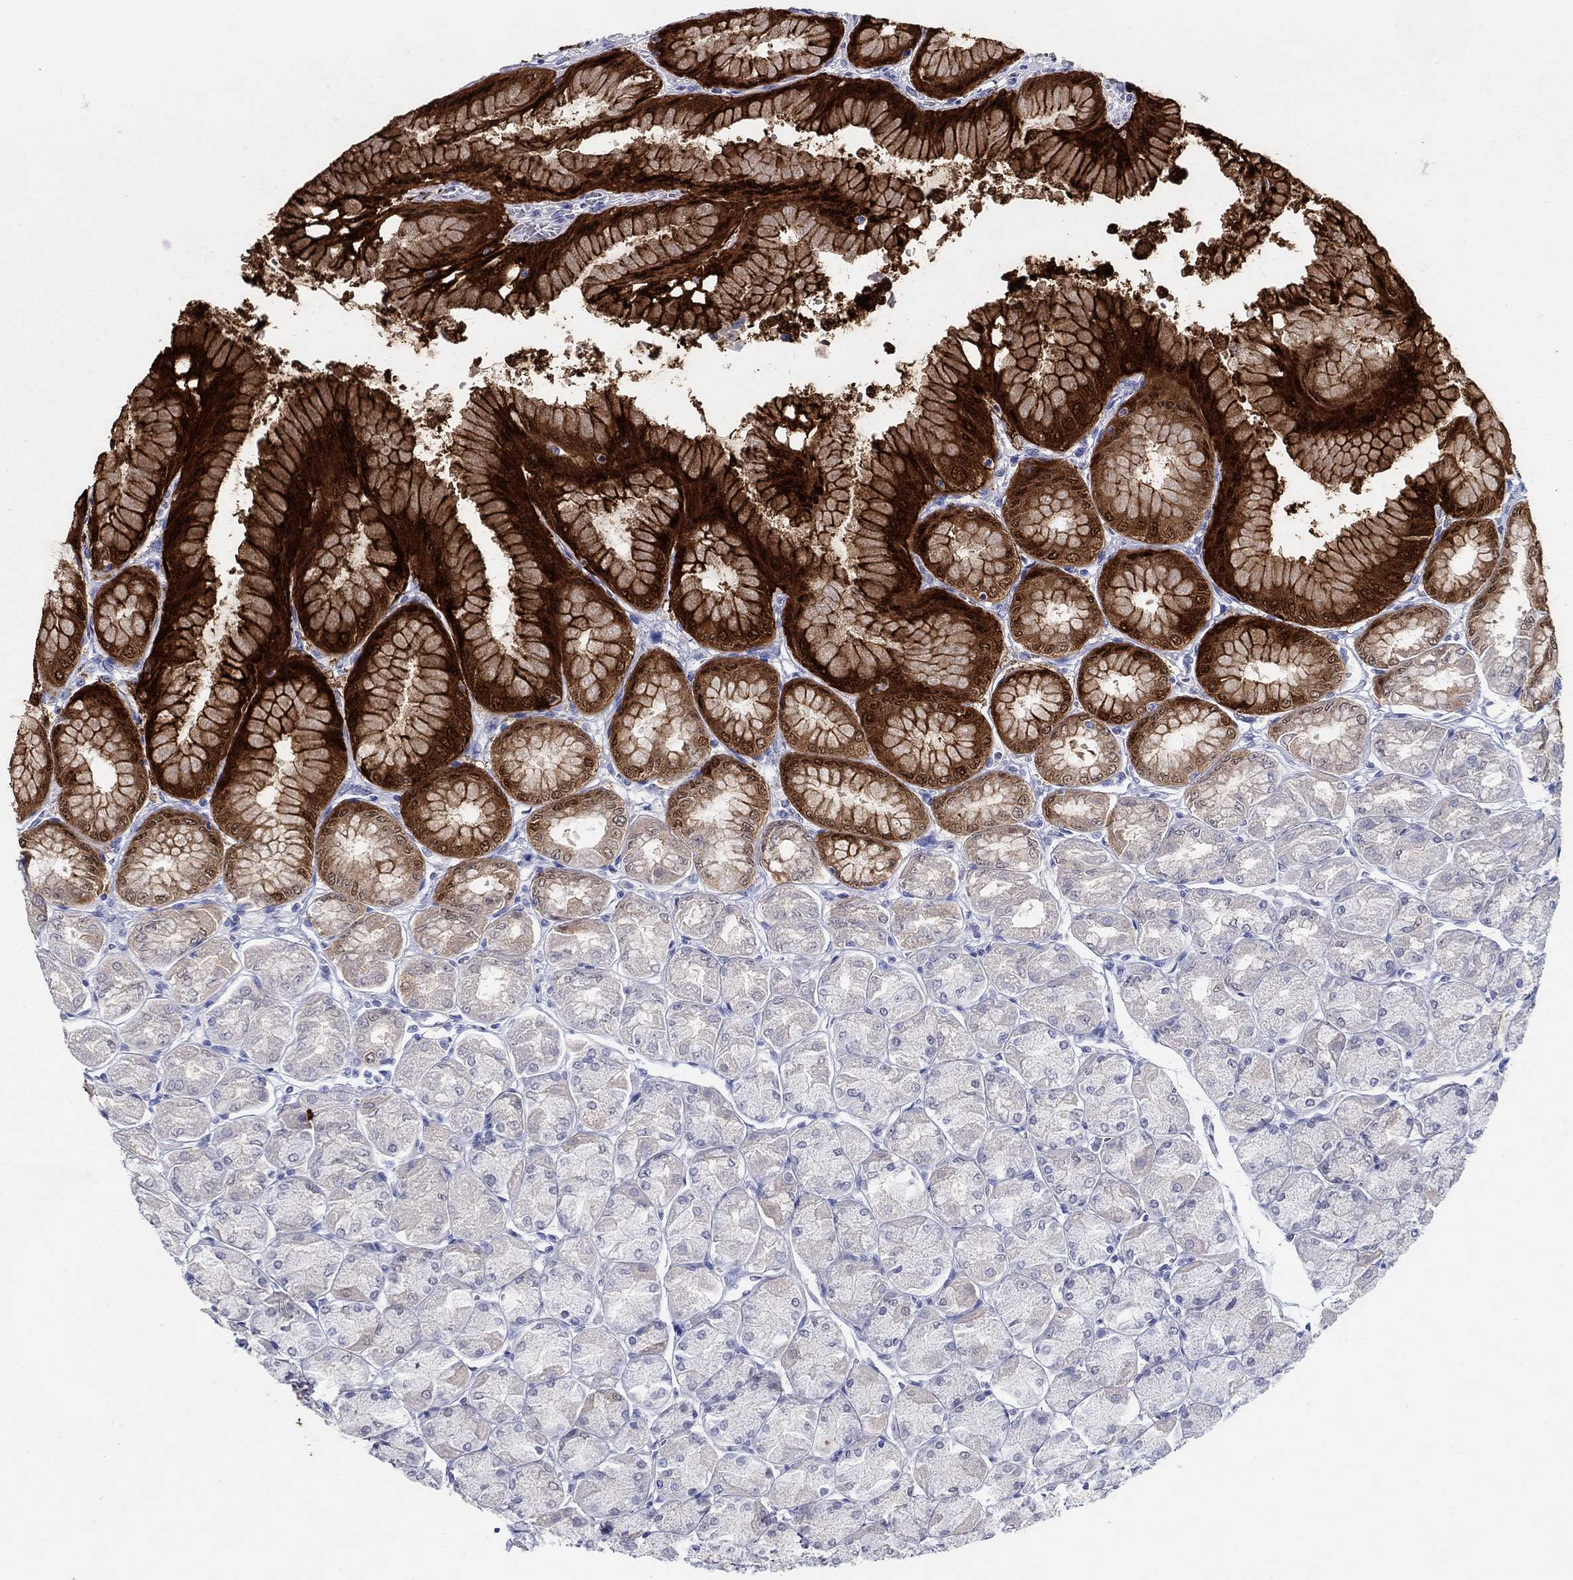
{"staining": {"intensity": "strong", "quantity": "25%-75%", "location": "cytoplasmic/membranous"}, "tissue": "stomach", "cell_type": "Glandular cells", "image_type": "normal", "snomed": [{"axis": "morphology", "description": "Normal tissue, NOS"}, {"axis": "topography", "description": "Stomach, upper"}], "caption": "Protein staining exhibits strong cytoplasmic/membranous staining in about 25%-75% of glandular cells in benign stomach.", "gene": "AKR1C1", "patient": {"sex": "male", "age": 60}}